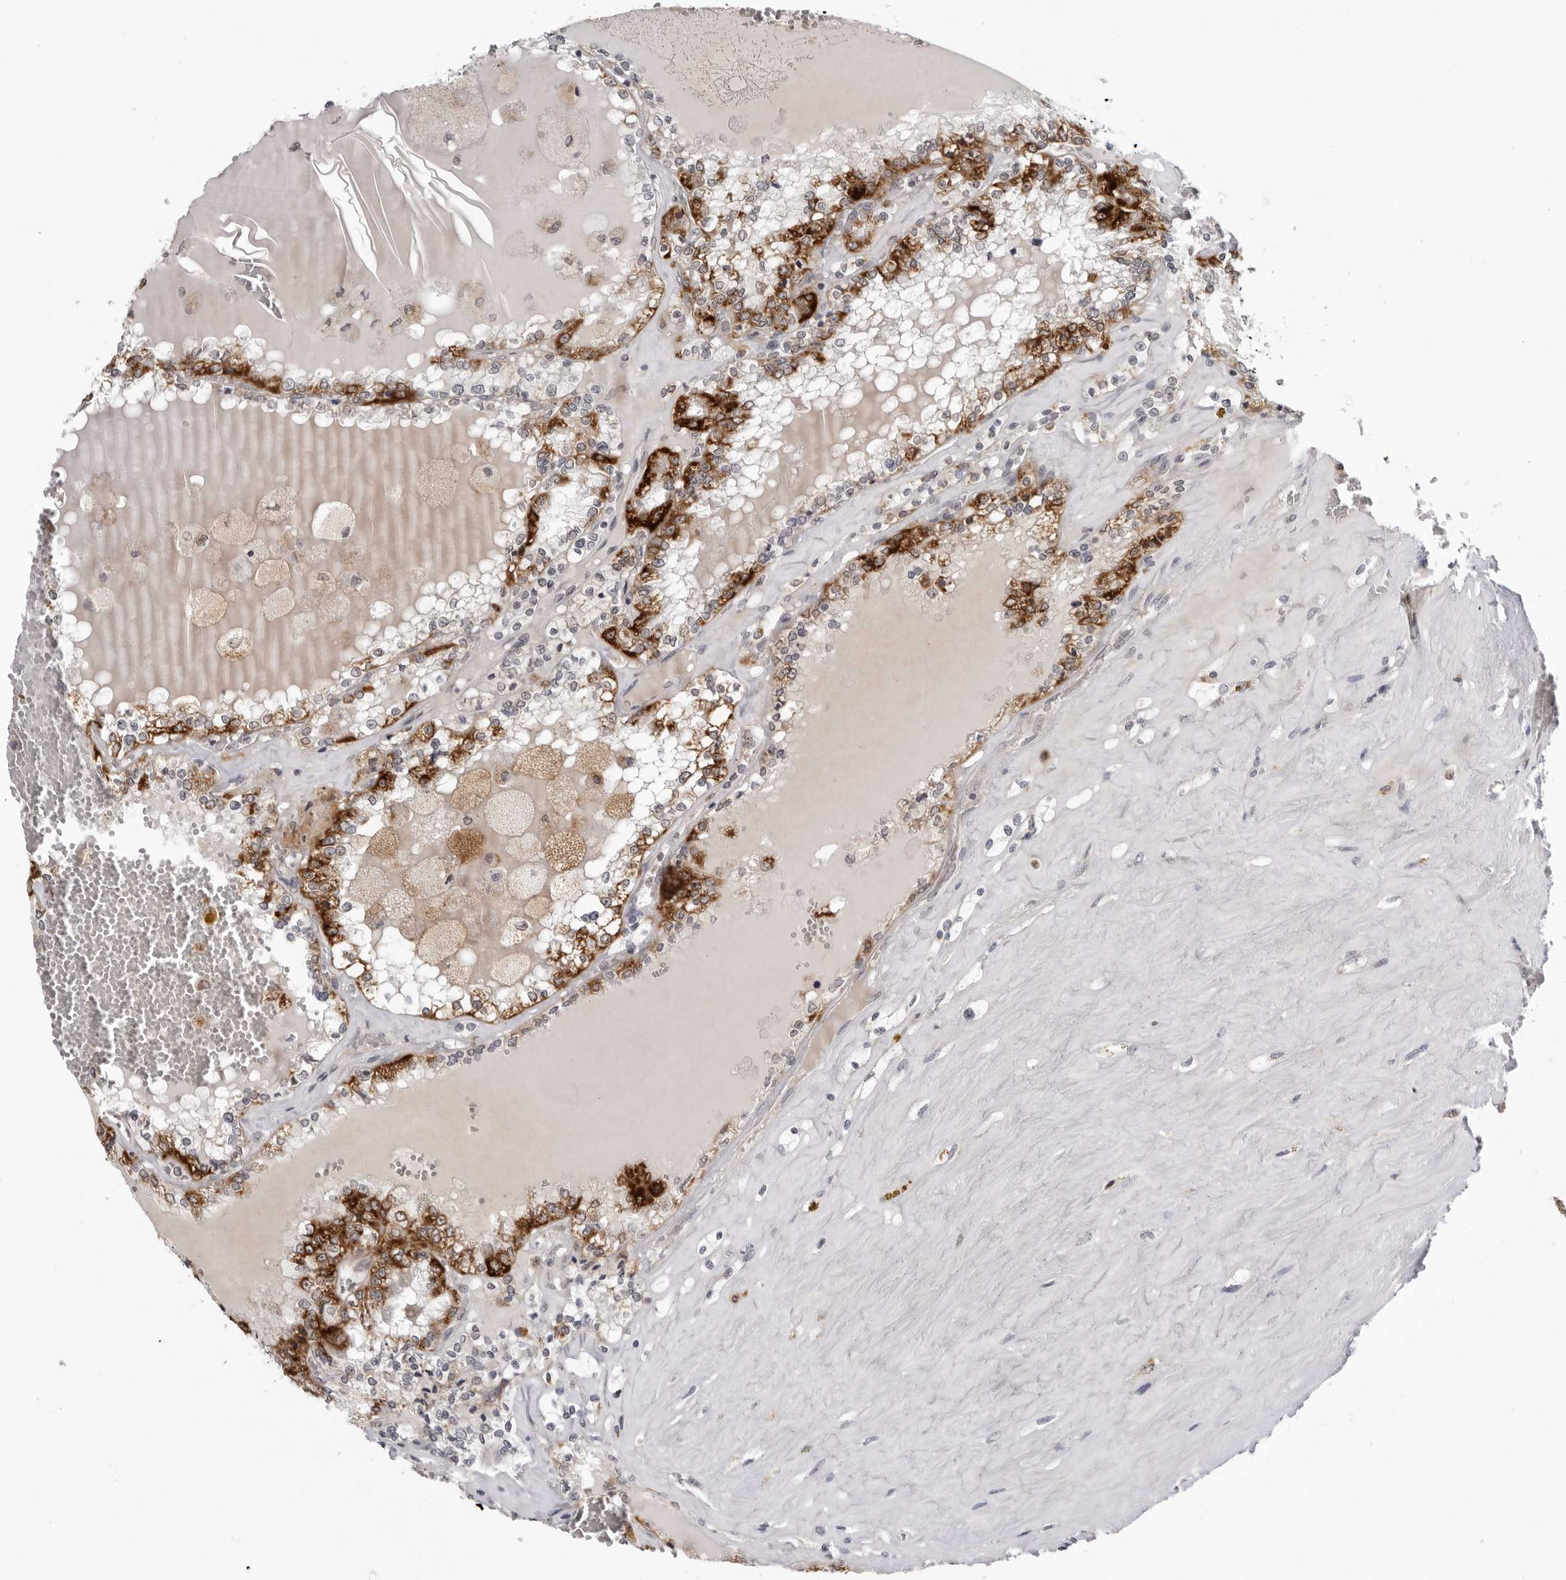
{"staining": {"intensity": "strong", "quantity": "25%-75%", "location": "cytoplasmic/membranous"}, "tissue": "renal cancer", "cell_type": "Tumor cells", "image_type": "cancer", "snomed": [{"axis": "morphology", "description": "Adenocarcinoma, NOS"}, {"axis": "topography", "description": "Kidney"}], "caption": "A brown stain highlights strong cytoplasmic/membranous positivity of a protein in human adenocarcinoma (renal) tumor cells.", "gene": "CPT2", "patient": {"sex": "female", "age": 56}}